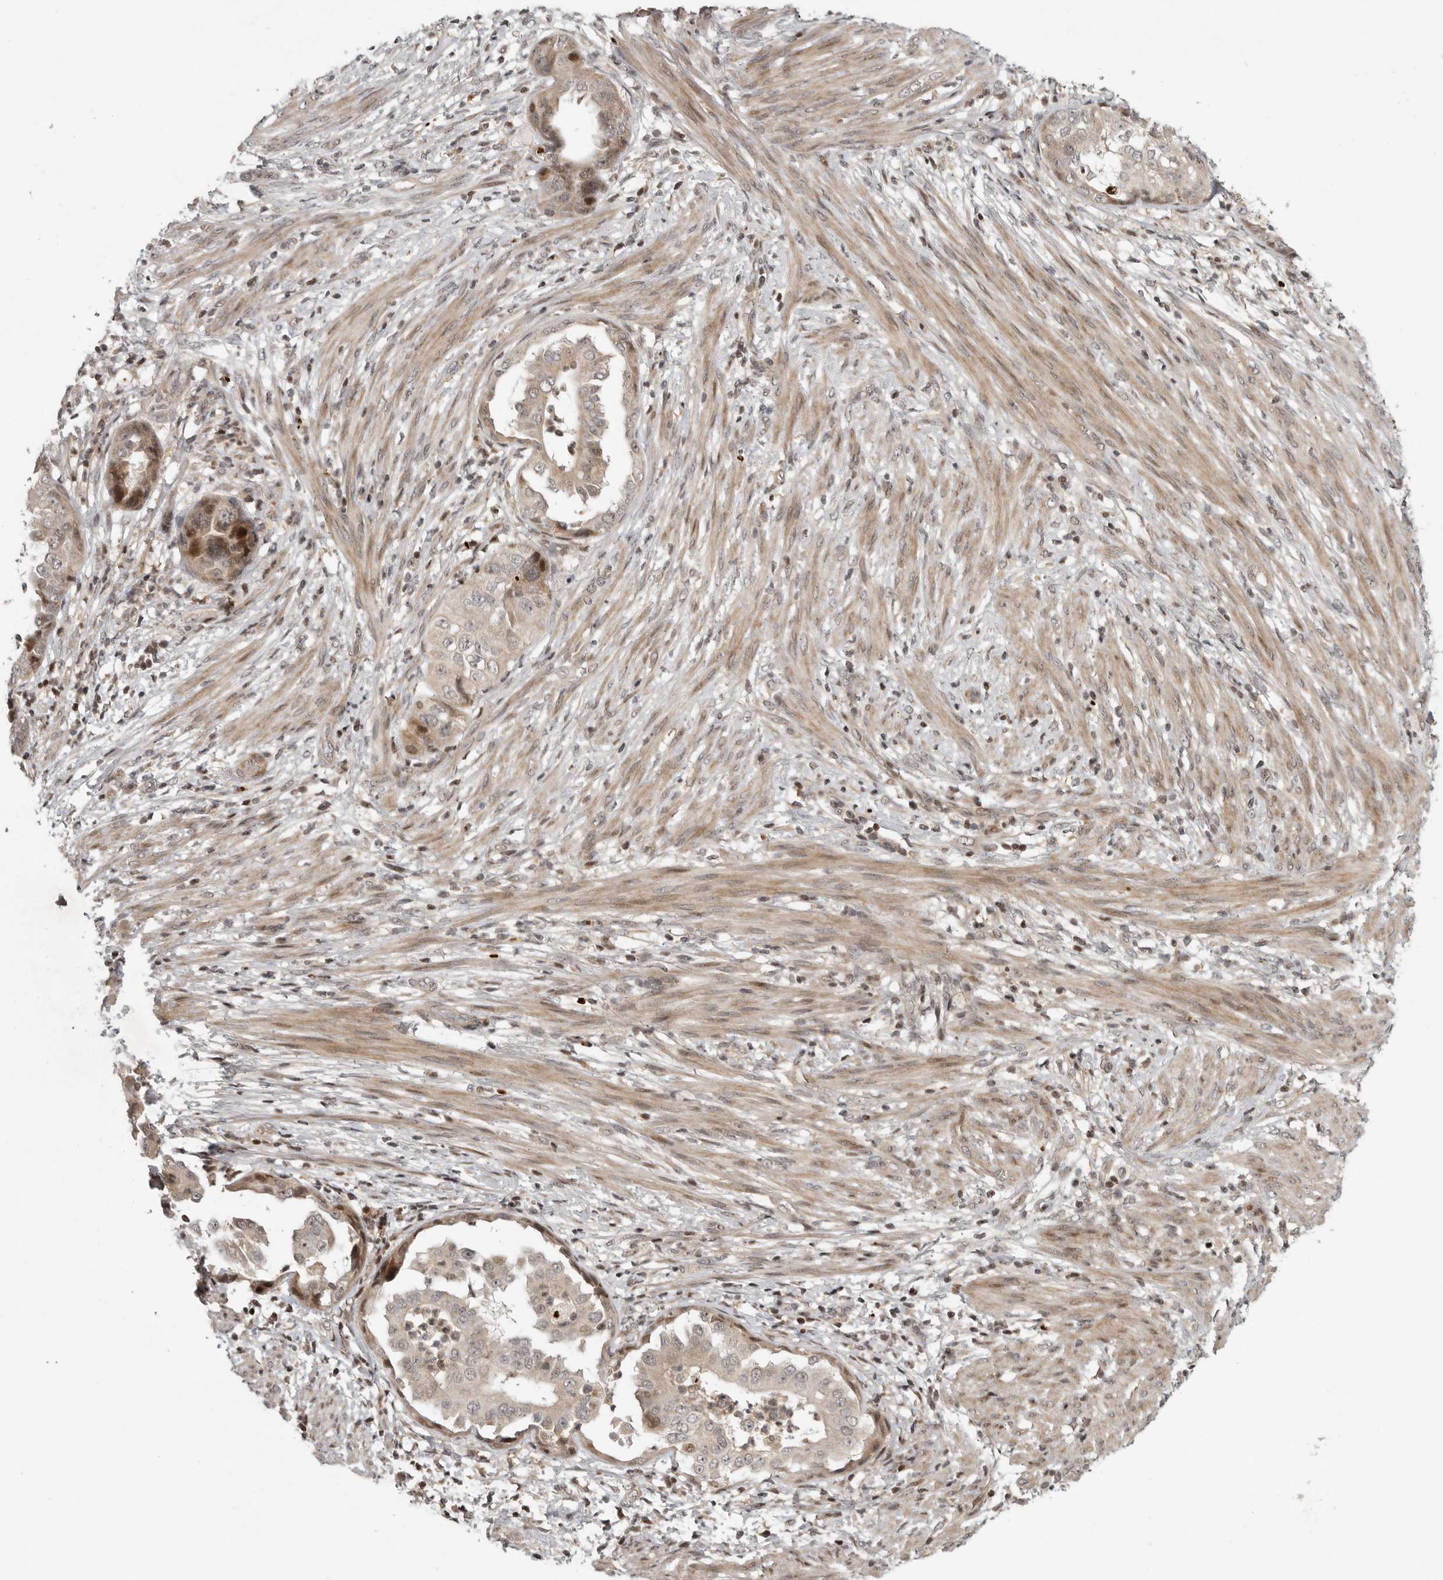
{"staining": {"intensity": "weak", "quantity": ">75%", "location": "cytoplasmic/membranous,nuclear"}, "tissue": "endometrial cancer", "cell_type": "Tumor cells", "image_type": "cancer", "snomed": [{"axis": "morphology", "description": "Adenocarcinoma, NOS"}, {"axis": "topography", "description": "Endometrium"}], "caption": "Protein expression by immunohistochemistry (IHC) displays weak cytoplasmic/membranous and nuclear positivity in about >75% of tumor cells in endometrial cancer.", "gene": "RABIF", "patient": {"sex": "female", "age": 85}}